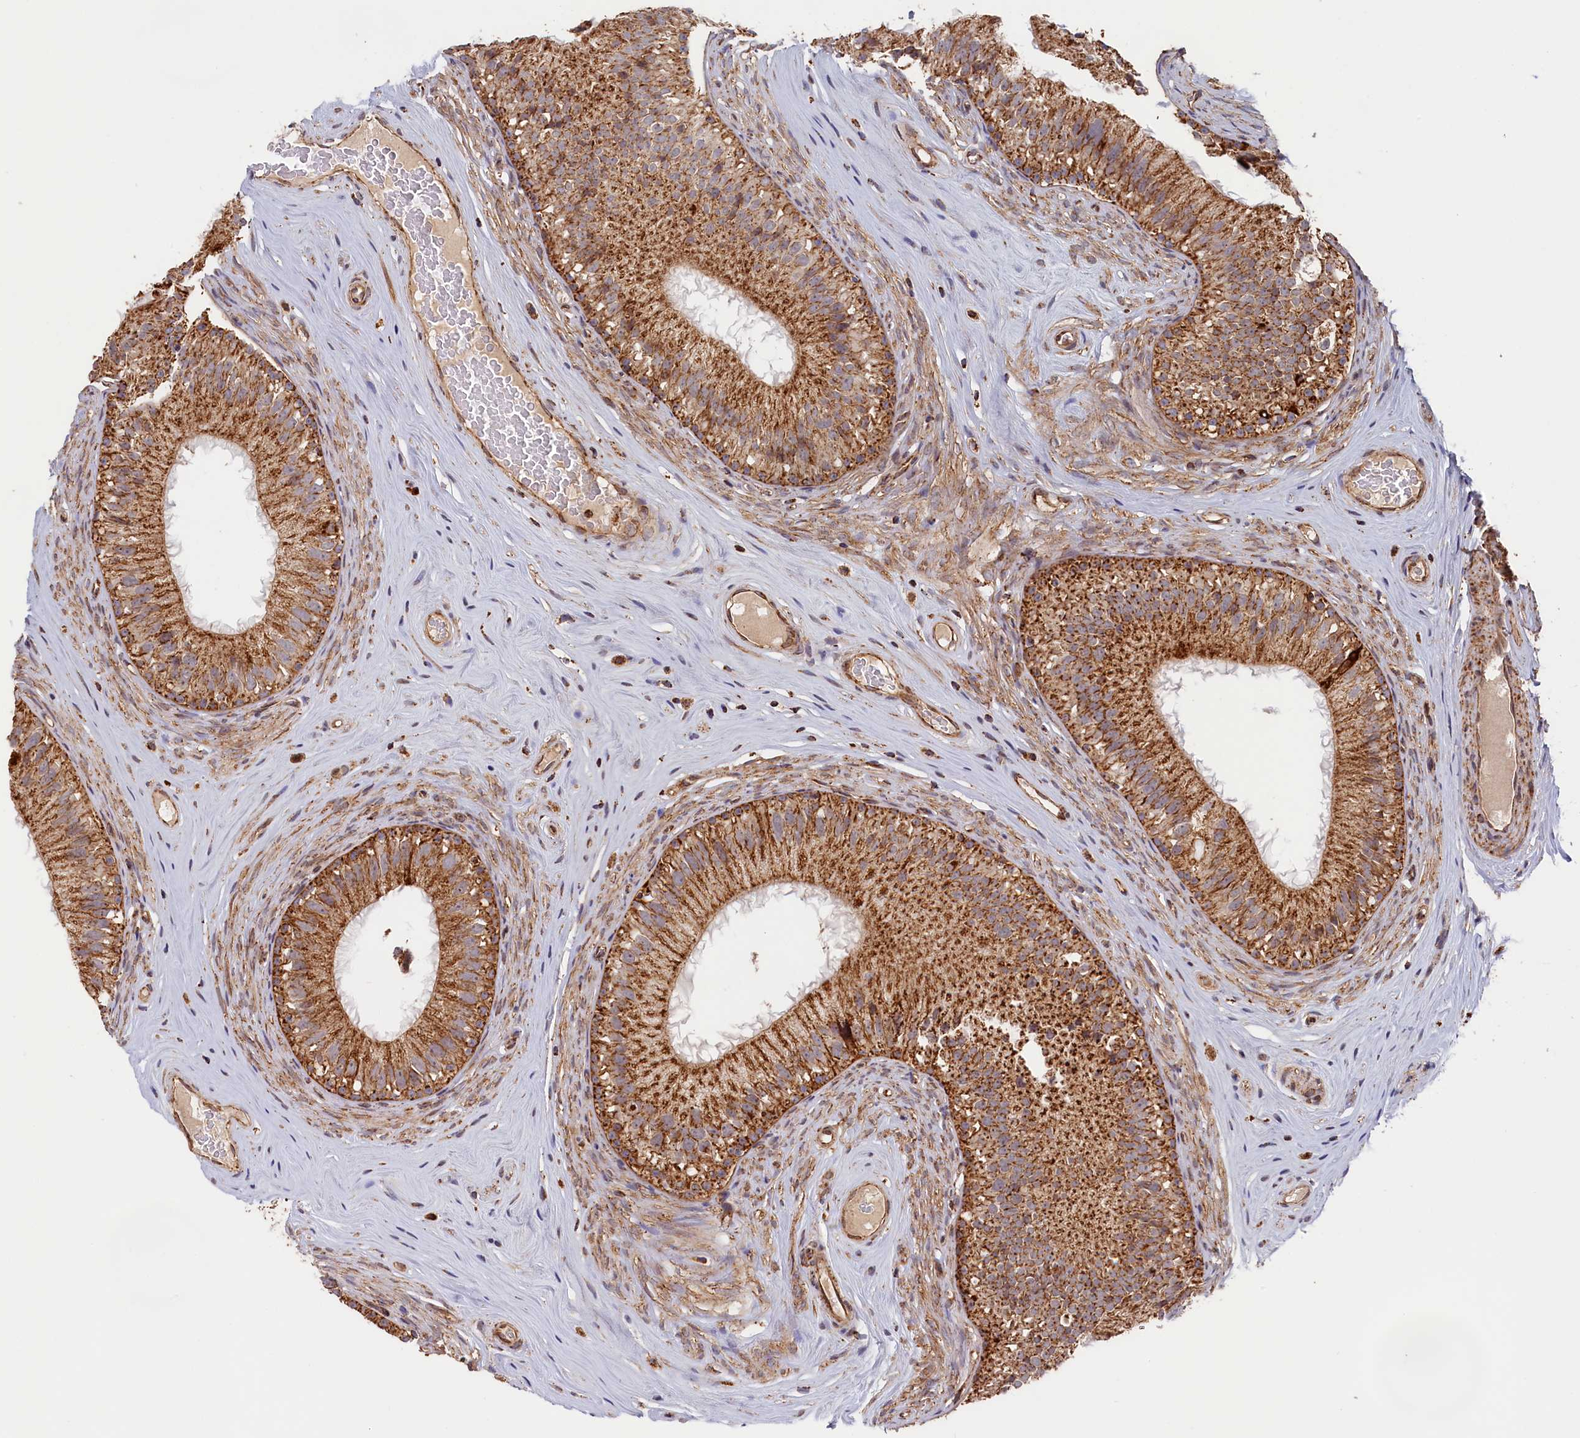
{"staining": {"intensity": "strong", "quantity": ">75%", "location": "cytoplasmic/membranous"}, "tissue": "epididymis", "cell_type": "Glandular cells", "image_type": "normal", "snomed": [{"axis": "morphology", "description": "Normal tissue, NOS"}, {"axis": "topography", "description": "Epididymis"}], "caption": "Unremarkable epididymis was stained to show a protein in brown. There is high levels of strong cytoplasmic/membranous staining in approximately >75% of glandular cells. (brown staining indicates protein expression, while blue staining denotes nuclei).", "gene": "MACROD1", "patient": {"sex": "male", "age": 45}}